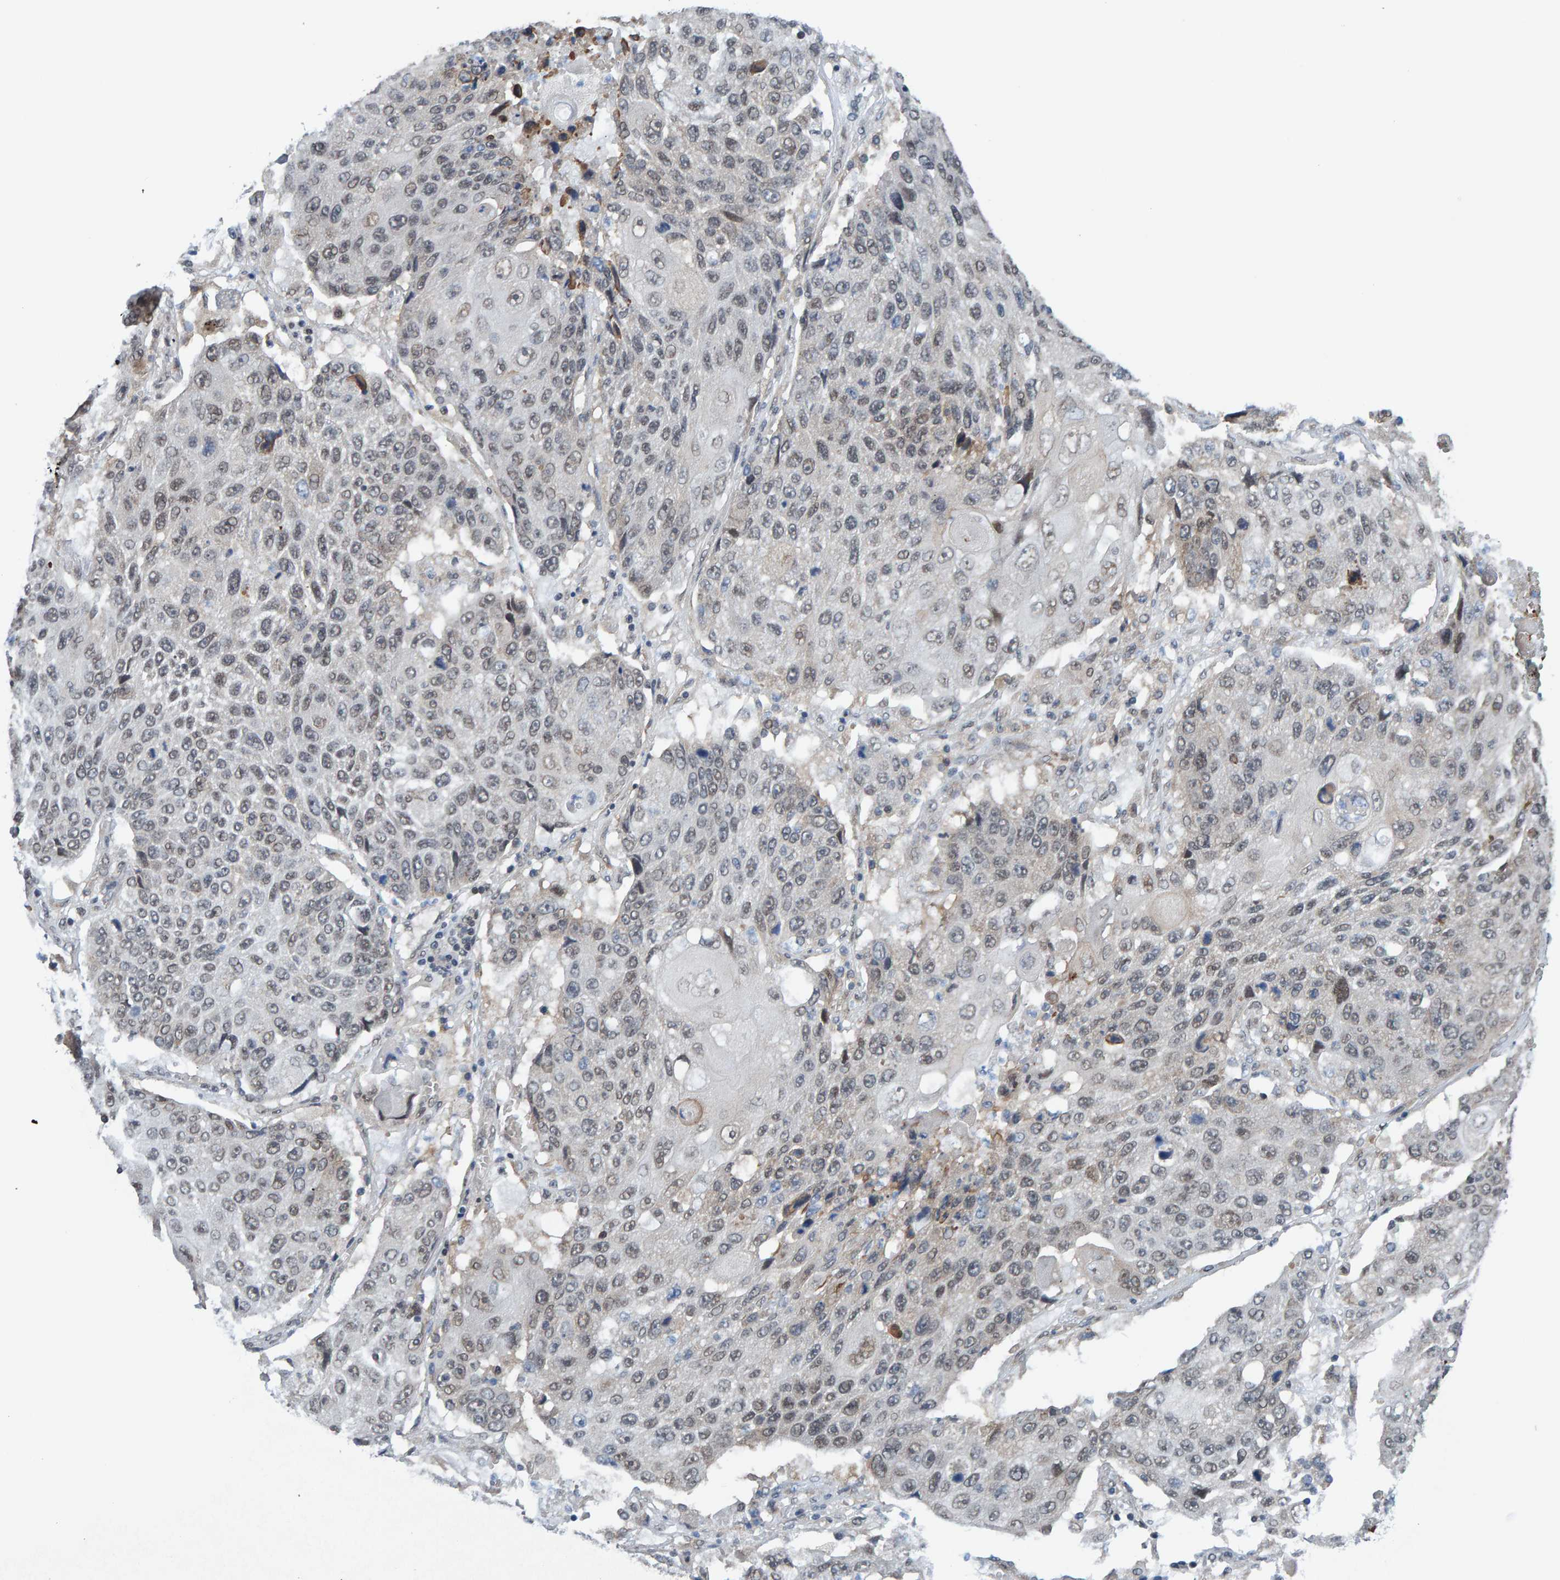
{"staining": {"intensity": "weak", "quantity": "<25%", "location": "nuclear"}, "tissue": "lung cancer", "cell_type": "Tumor cells", "image_type": "cancer", "snomed": [{"axis": "morphology", "description": "Squamous cell carcinoma, NOS"}, {"axis": "topography", "description": "Lung"}], "caption": "Lung cancer (squamous cell carcinoma) was stained to show a protein in brown. There is no significant expression in tumor cells. (IHC, brightfield microscopy, high magnification).", "gene": "SCRN2", "patient": {"sex": "male", "age": 61}}